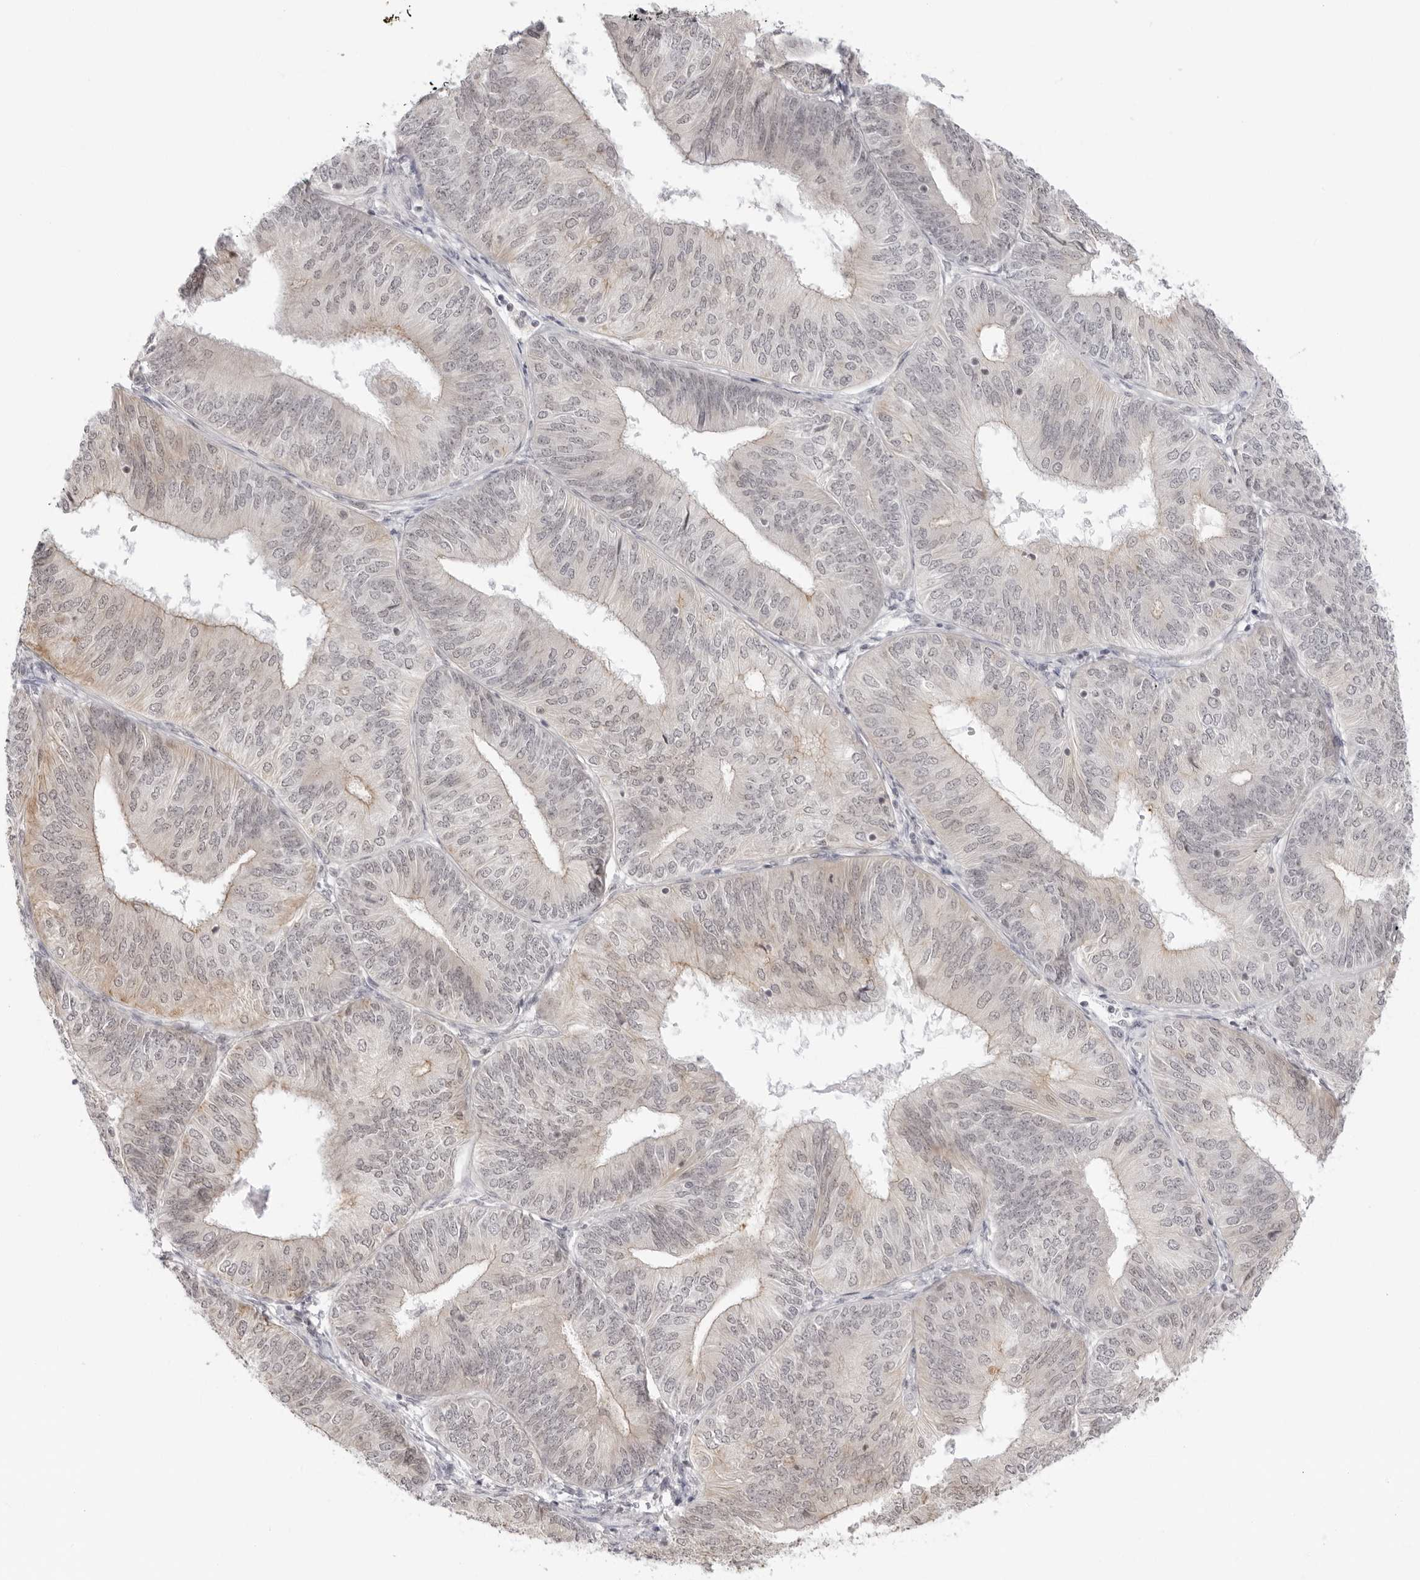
{"staining": {"intensity": "moderate", "quantity": "<25%", "location": "cytoplasmic/membranous"}, "tissue": "endometrial cancer", "cell_type": "Tumor cells", "image_type": "cancer", "snomed": [{"axis": "morphology", "description": "Adenocarcinoma, NOS"}, {"axis": "topography", "description": "Endometrium"}], "caption": "Immunohistochemistry (IHC) (DAB (3,3'-diaminobenzidine)) staining of human endometrial adenocarcinoma exhibits moderate cytoplasmic/membranous protein positivity in about <25% of tumor cells. The staining was performed using DAB, with brown indicating positive protein expression. Nuclei are stained blue with hematoxylin.", "gene": "TRAPPC3", "patient": {"sex": "female", "age": 58}}